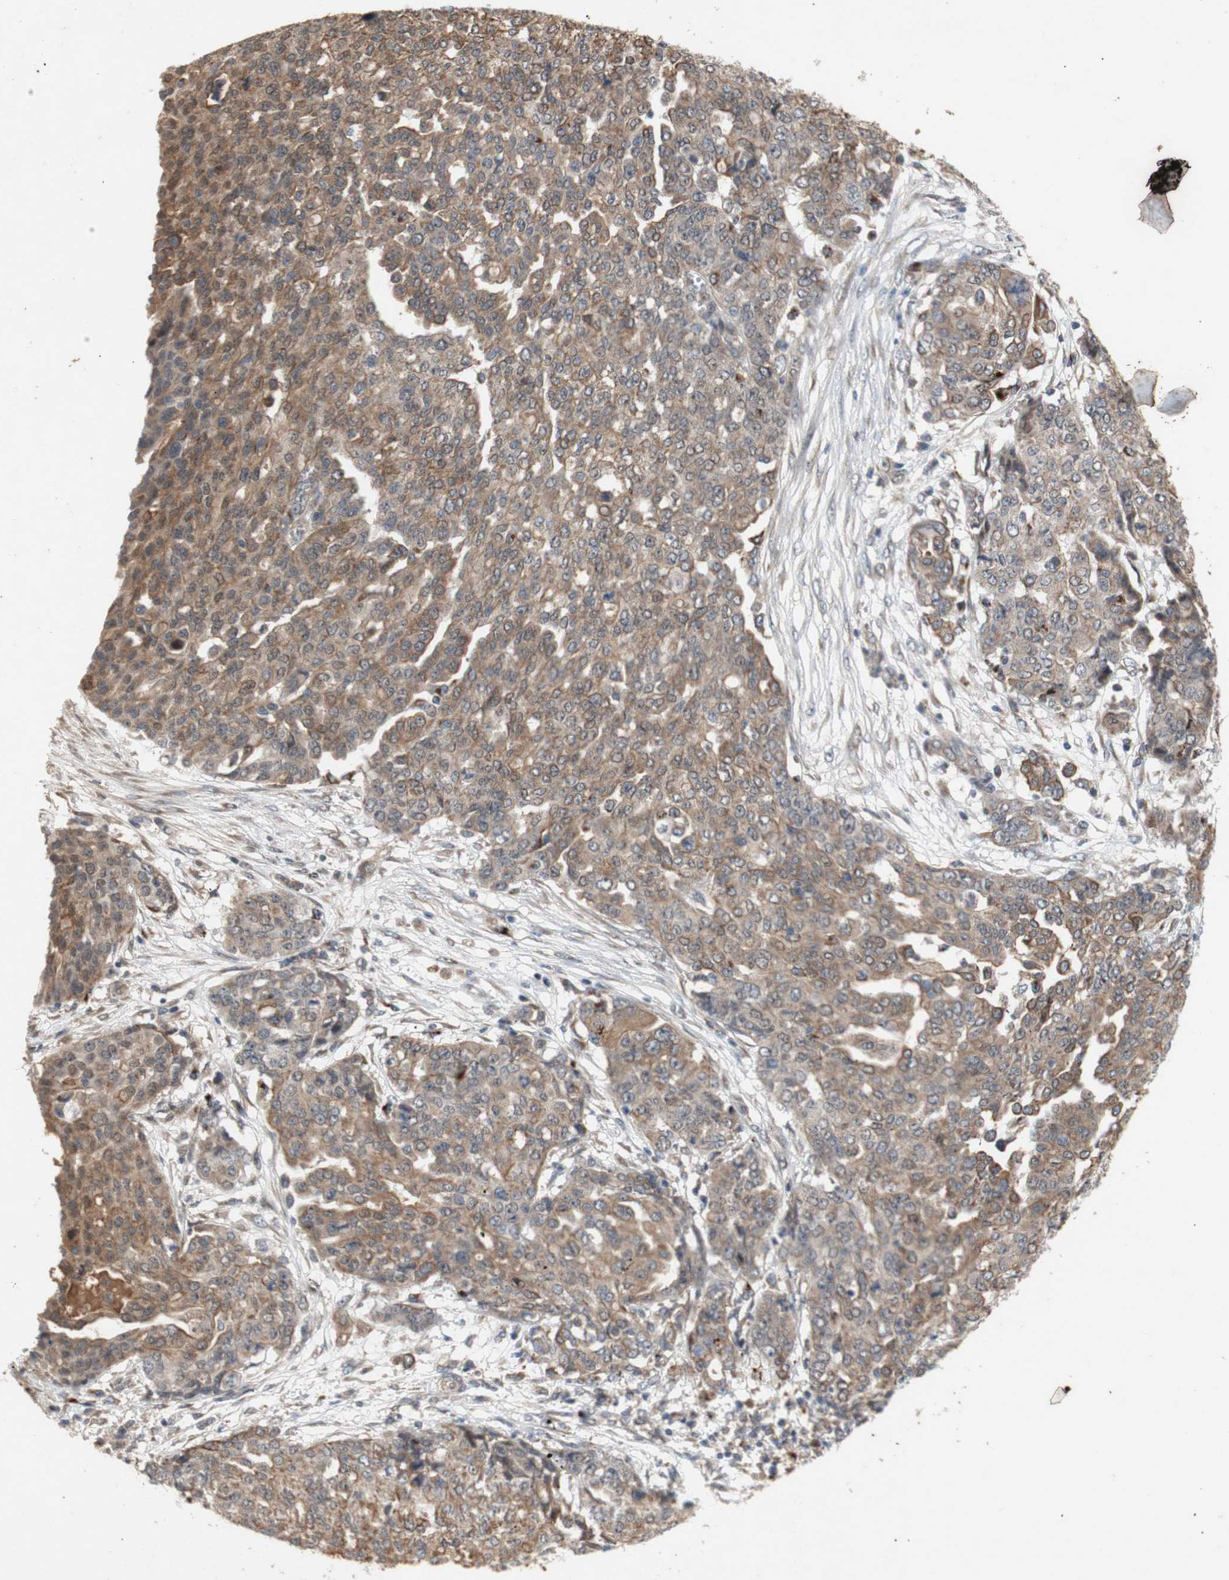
{"staining": {"intensity": "moderate", "quantity": ">75%", "location": "cytoplasmic/membranous"}, "tissue": "ovarian cancer", "cell_type": "Tumor cells", "image_type": "cancer", "snomed": [{"axis": "morphology", "description": "Cystadenocarcinoma, serous, NOS"}, {"axis": "topography", "description": "Soft tissue"}, {"axis": "topography", "description": "Ovary"}], "caption": "Moderate cytoplasmic/membranous staining for a protein is present in about >75% of tumor cells of ovarian cancer using IHC.", "gene": "PKN1", "patient": {"sex": "female", "age": 57}}